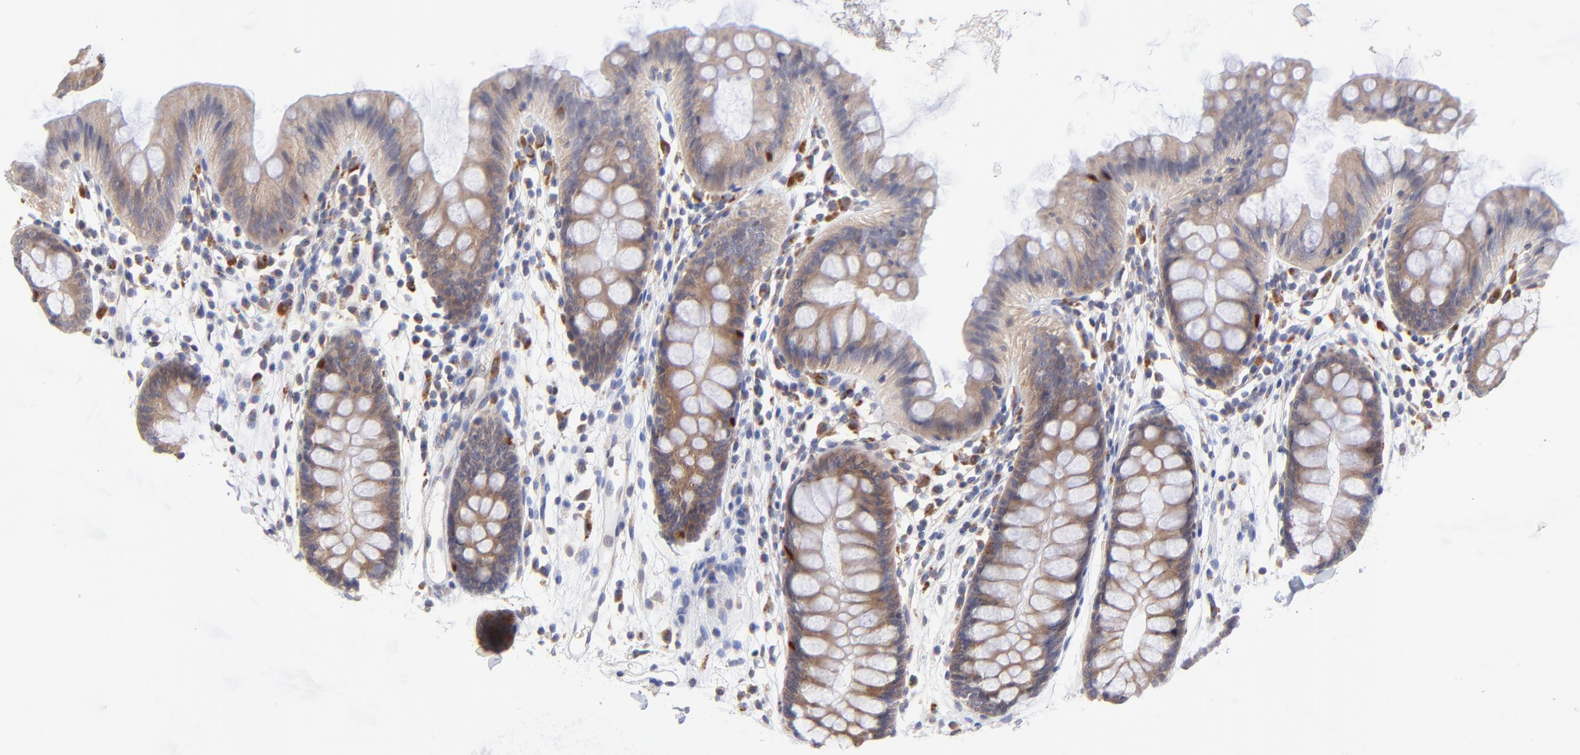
{"staining": {"intensity": "weak", "quantity": ">75%", "location": "cytoplasmic/membranous"}, "tissue": "colon", "cell_type": "Endothelial cells", "image_type": "normal", "snomed": [{"axis": "morphology", "description": "Normal tissue, NOS"}, {"axis": "topography", "description": "Smooth muscle"}, {"axis": "topography", "description": "Colon"}], "caption": "Colon stained for a protein reveals weak cytoplasmic/membranous positivity in endothelial cells. The staining was performed using DAB, with brown indicating positive protein expression. Nuclei are stained blue with hematoxylin.", "gene": "PDE4B", "patient": {"sex": "male", "age": 67}}